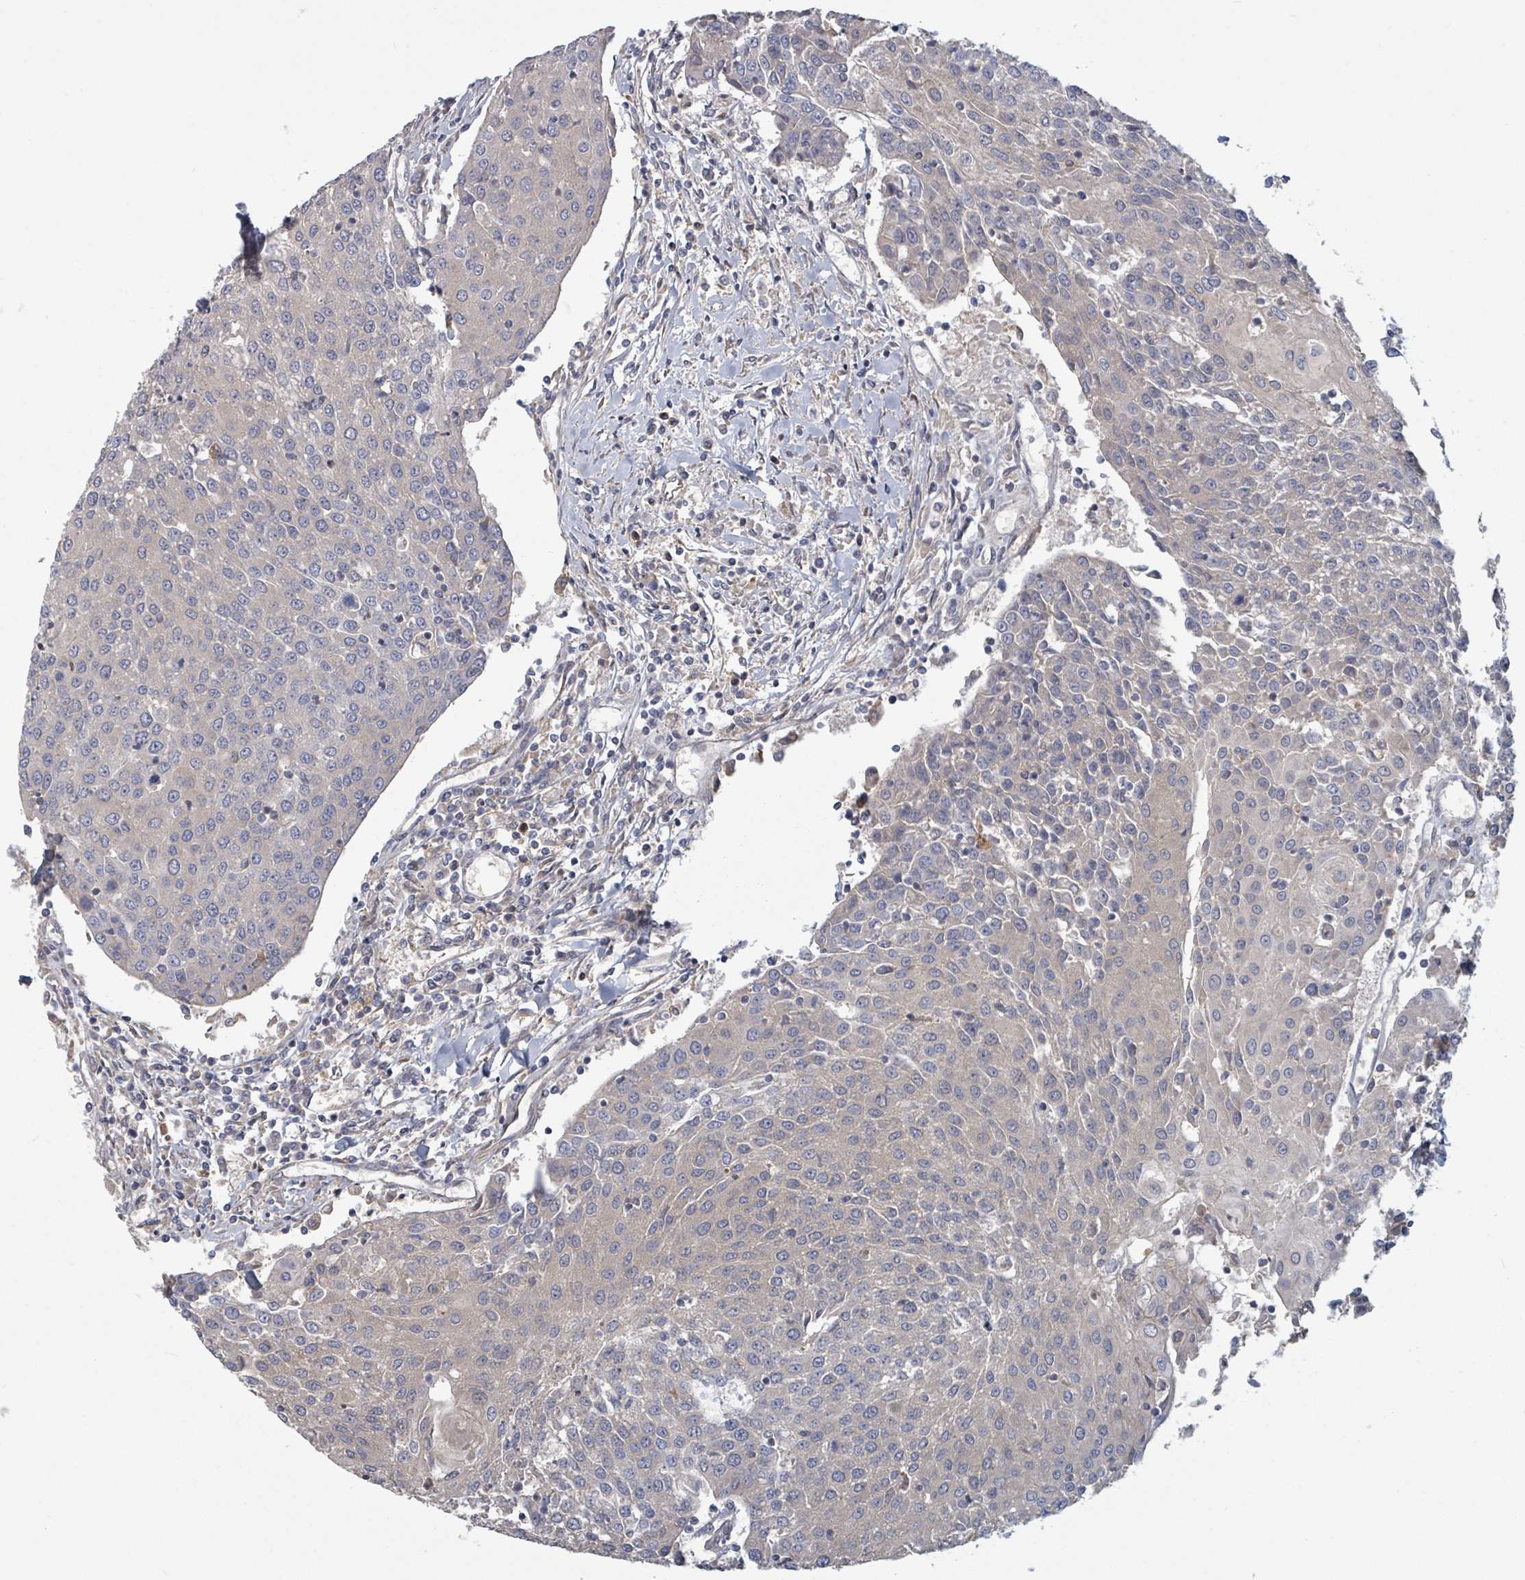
{"staining": {"intensity": "negative", "quantity": "none", "location": "none"}, "tissue": "urothelial cancer", "cell_type": "Tumor cells", "image_type": "cancer", "snomed": [{"axis": "morphology", "description": "Urothelial carcinoma, High grade"}, {"axis": "topography", "description": "Urinary bladder"}], "caption": "A histopathology image of high-grade urothelial carcinoma stained for a protein displays no brown staining in tumor cells. Brightfield microscopy of immunohistochemistry (IHC) stained with DAB (brown) and hematoxylin (blue), captured at high magnification.", "gene": "GABBR1", "patient": {"sex": "female", "age": 85}}